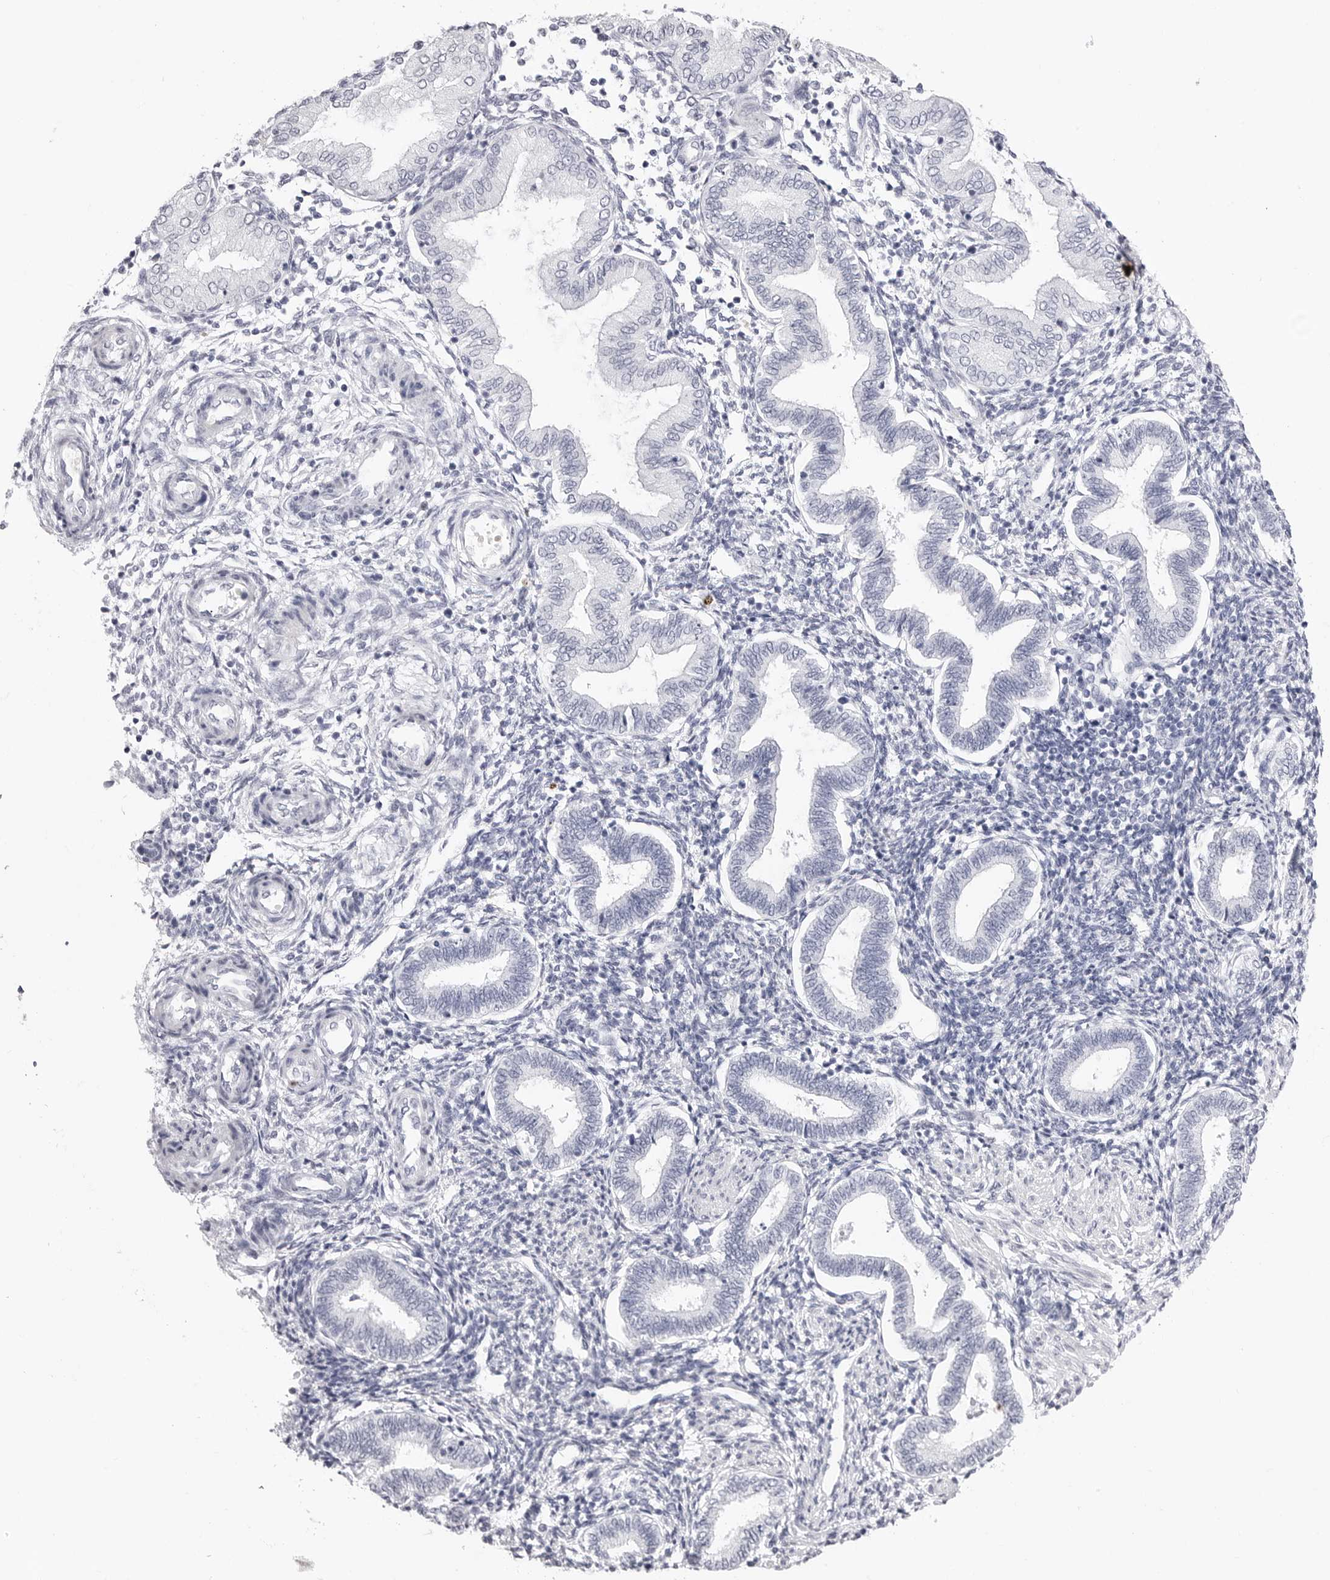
{"staining": {"intensity": "negative", "quantity": "none", "location": "none"}, "tissue": "endometrium", "cell_type": "Cells in endometrial stroma", "image_type": "normal", "snomed": [{"axis": "morphology", "description": "Normal tissue, NOS"}, {"axis": "topography", "description": "Endometrium"}], "caption": "Immunohistochemistry (IHC) of normal human endometrium shows no expression in cells in endometrial stroma.", "gene": "TSSK1B", "patient": {"sex": "female", "age": 53}}